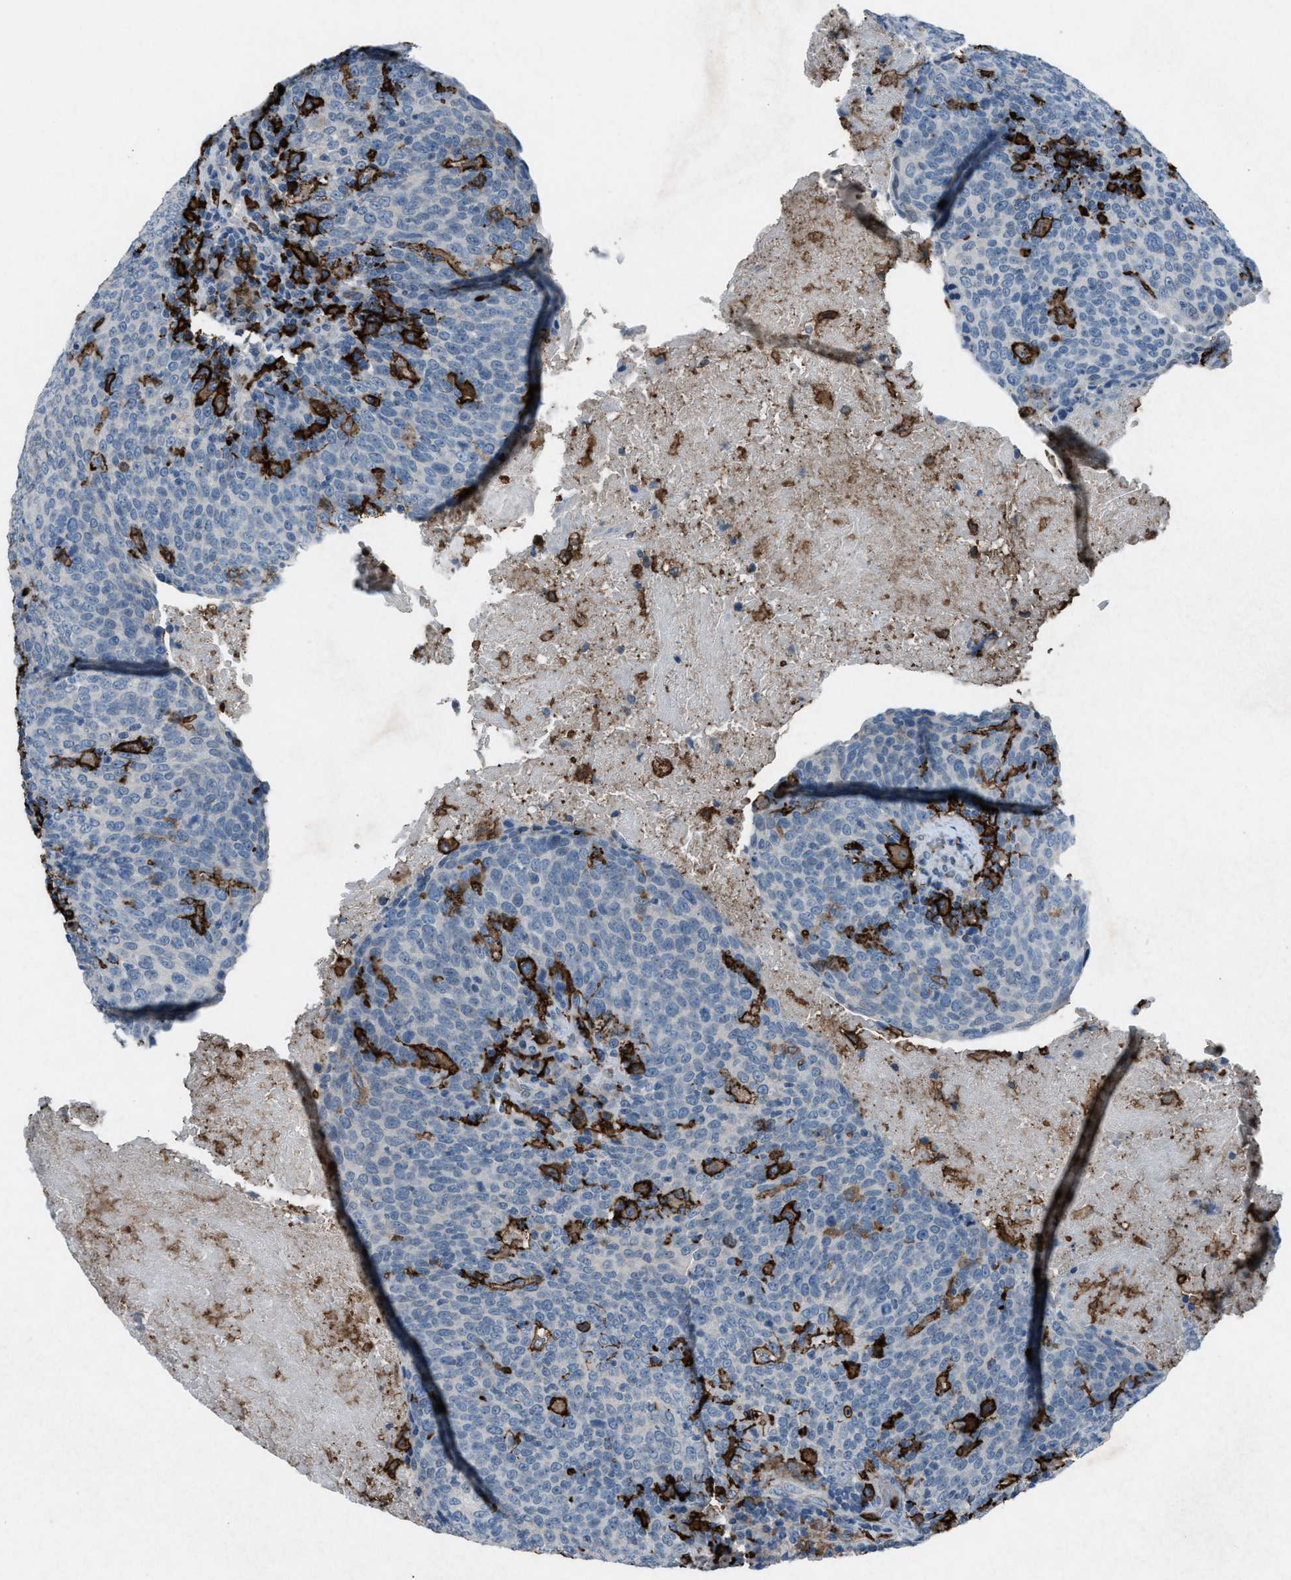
{"staining": {"intensity": "negative", "quantity": "none", "location": "none"}, "tissue": "head and neck cancer", "cell_type": "Tumor cells", "image_type": "cancer", "snomed": [{"axis": "morphology", "description": "Squamous cell carcinoma, NOS"}, {"axis": "morphology", "description": "Squamous cell carcinoma, metastatic, NOS"}, {"axis": "topography", "description": "Lymph node"}, {"axis": "topography", "description": "Head-Neck"}], "caption": "The photomicrograph reveals no staining of tumor cells in head and neck squamous cell carcinoma.", "gene": "FCER1G", "patient": {"sex": "male", "age": 62}}